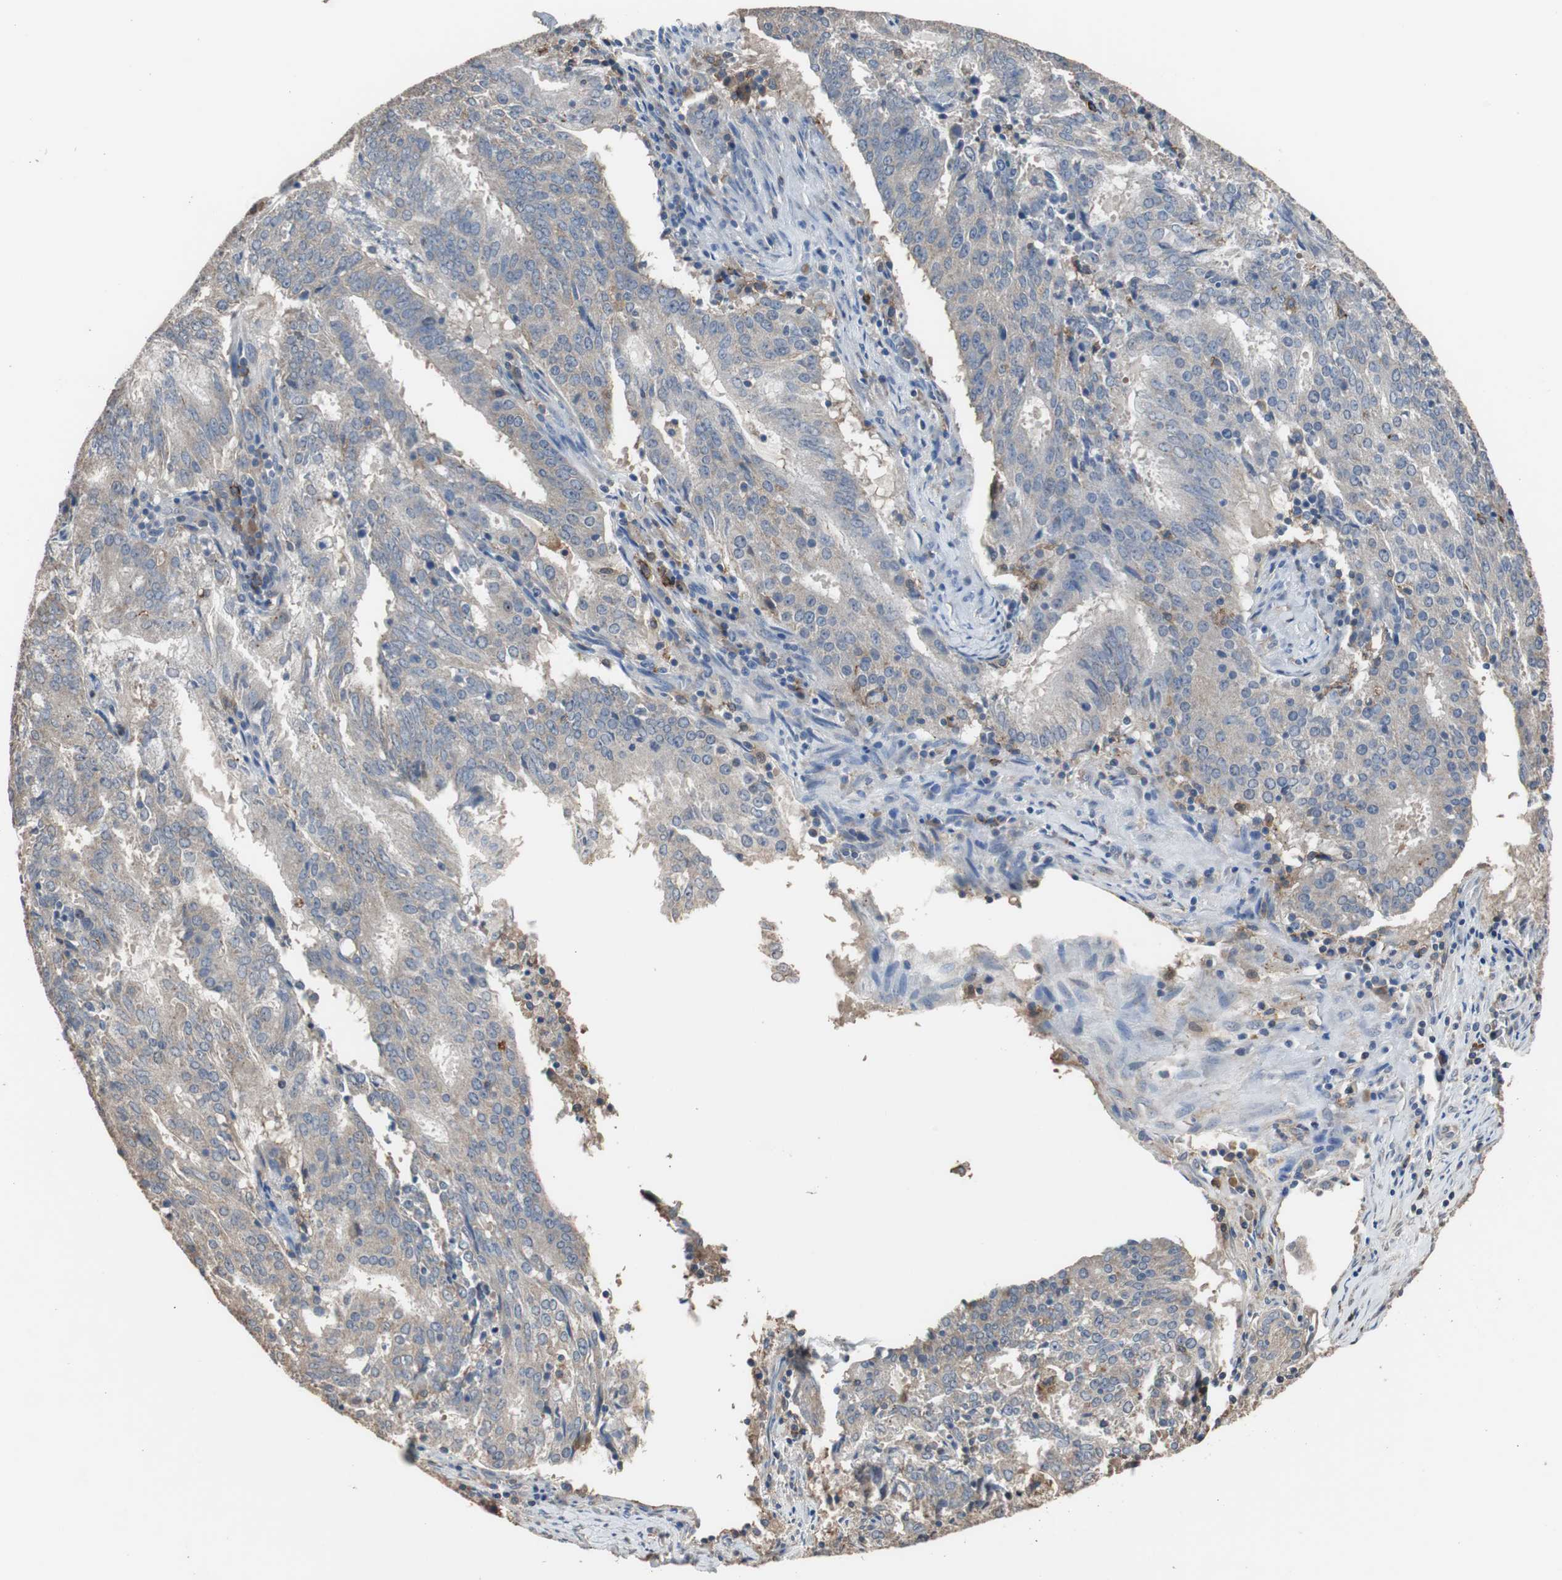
{"staining": {"intensity": "weak", "quantity": ">75%", "location": "cytoplasmic/membranous"}, "tissue": "cervical cancer", "cell_type": "Tumor cells", "image_type": "cancer", "snomed": [{"axis": "morphology", "description": "Adenocarcinoma, NOS"}, {"axis": "topography", "description": "Cervix"}], "caption": "Immunohistochemistry of cervical cancer (adenocarcinoma) demonstrates low levels of weak cytoplasmic/membranous staining in about >75% of tumor cells.", "gene": "SCIMP", "patient": {"sex": "female", "age": 44}}